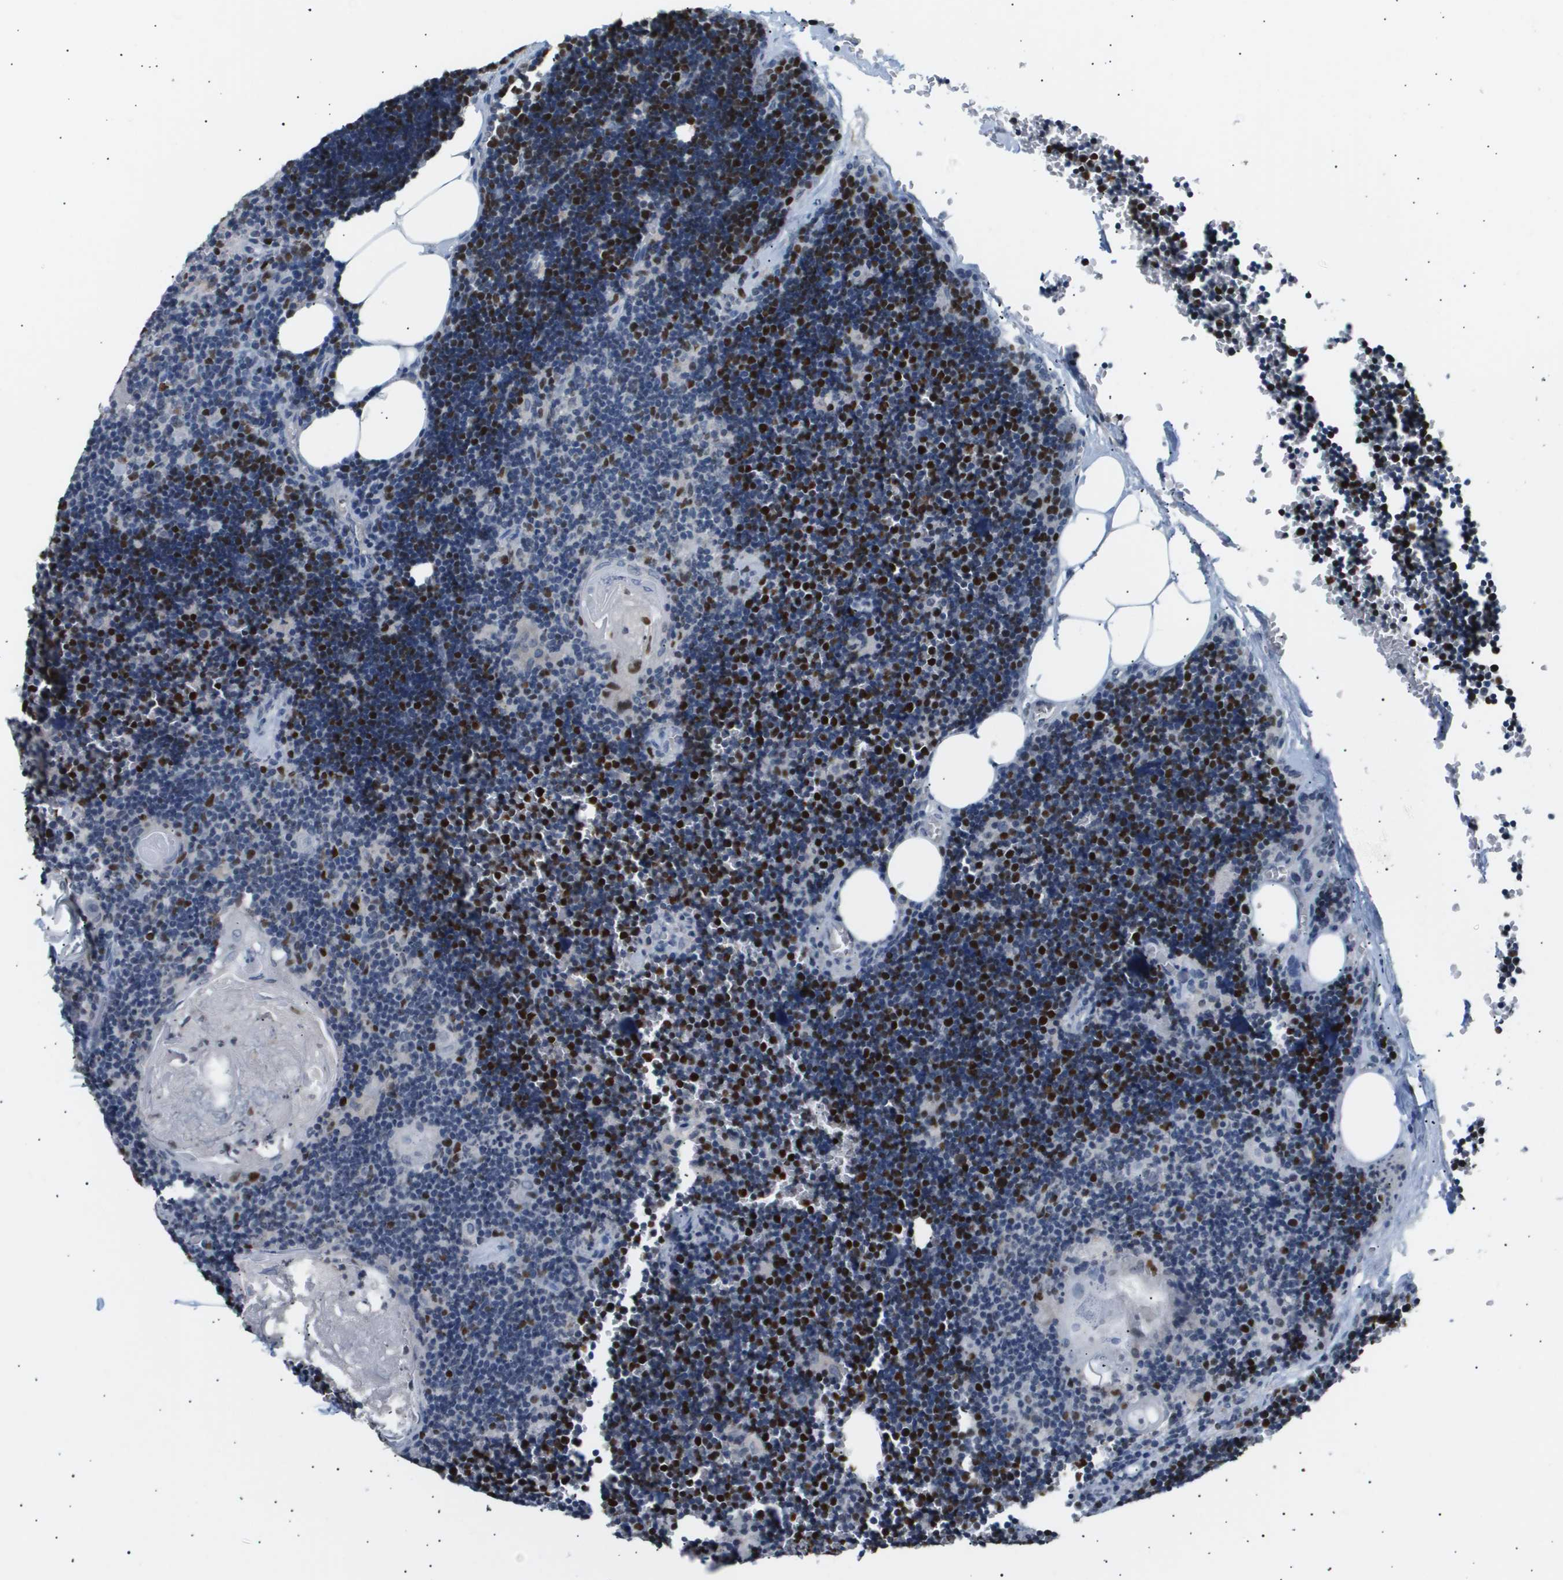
{"staining": {"intensity": "strong", "quantity": "25%-75%", "location": "cytoplasmic/membranous,nuclear"}, "tissue": "lymph node", "cell_type": "Germinal center cells", "image_type": "normal", "snomed": [{"axis": "morphology", "description": "Normal tissue, NOS"}, {"axis": "topography", "description": "Lymph node"}], "caption": "Immunohistochemical staining of unremarkable lymph node exhibits high levels of strong cytoplasmic/membranous,nuclear positivity in about 25%-75% of germinal center cells.", "gene": "ANAPC2", "patient": {"sex": "male", "age": 33}}